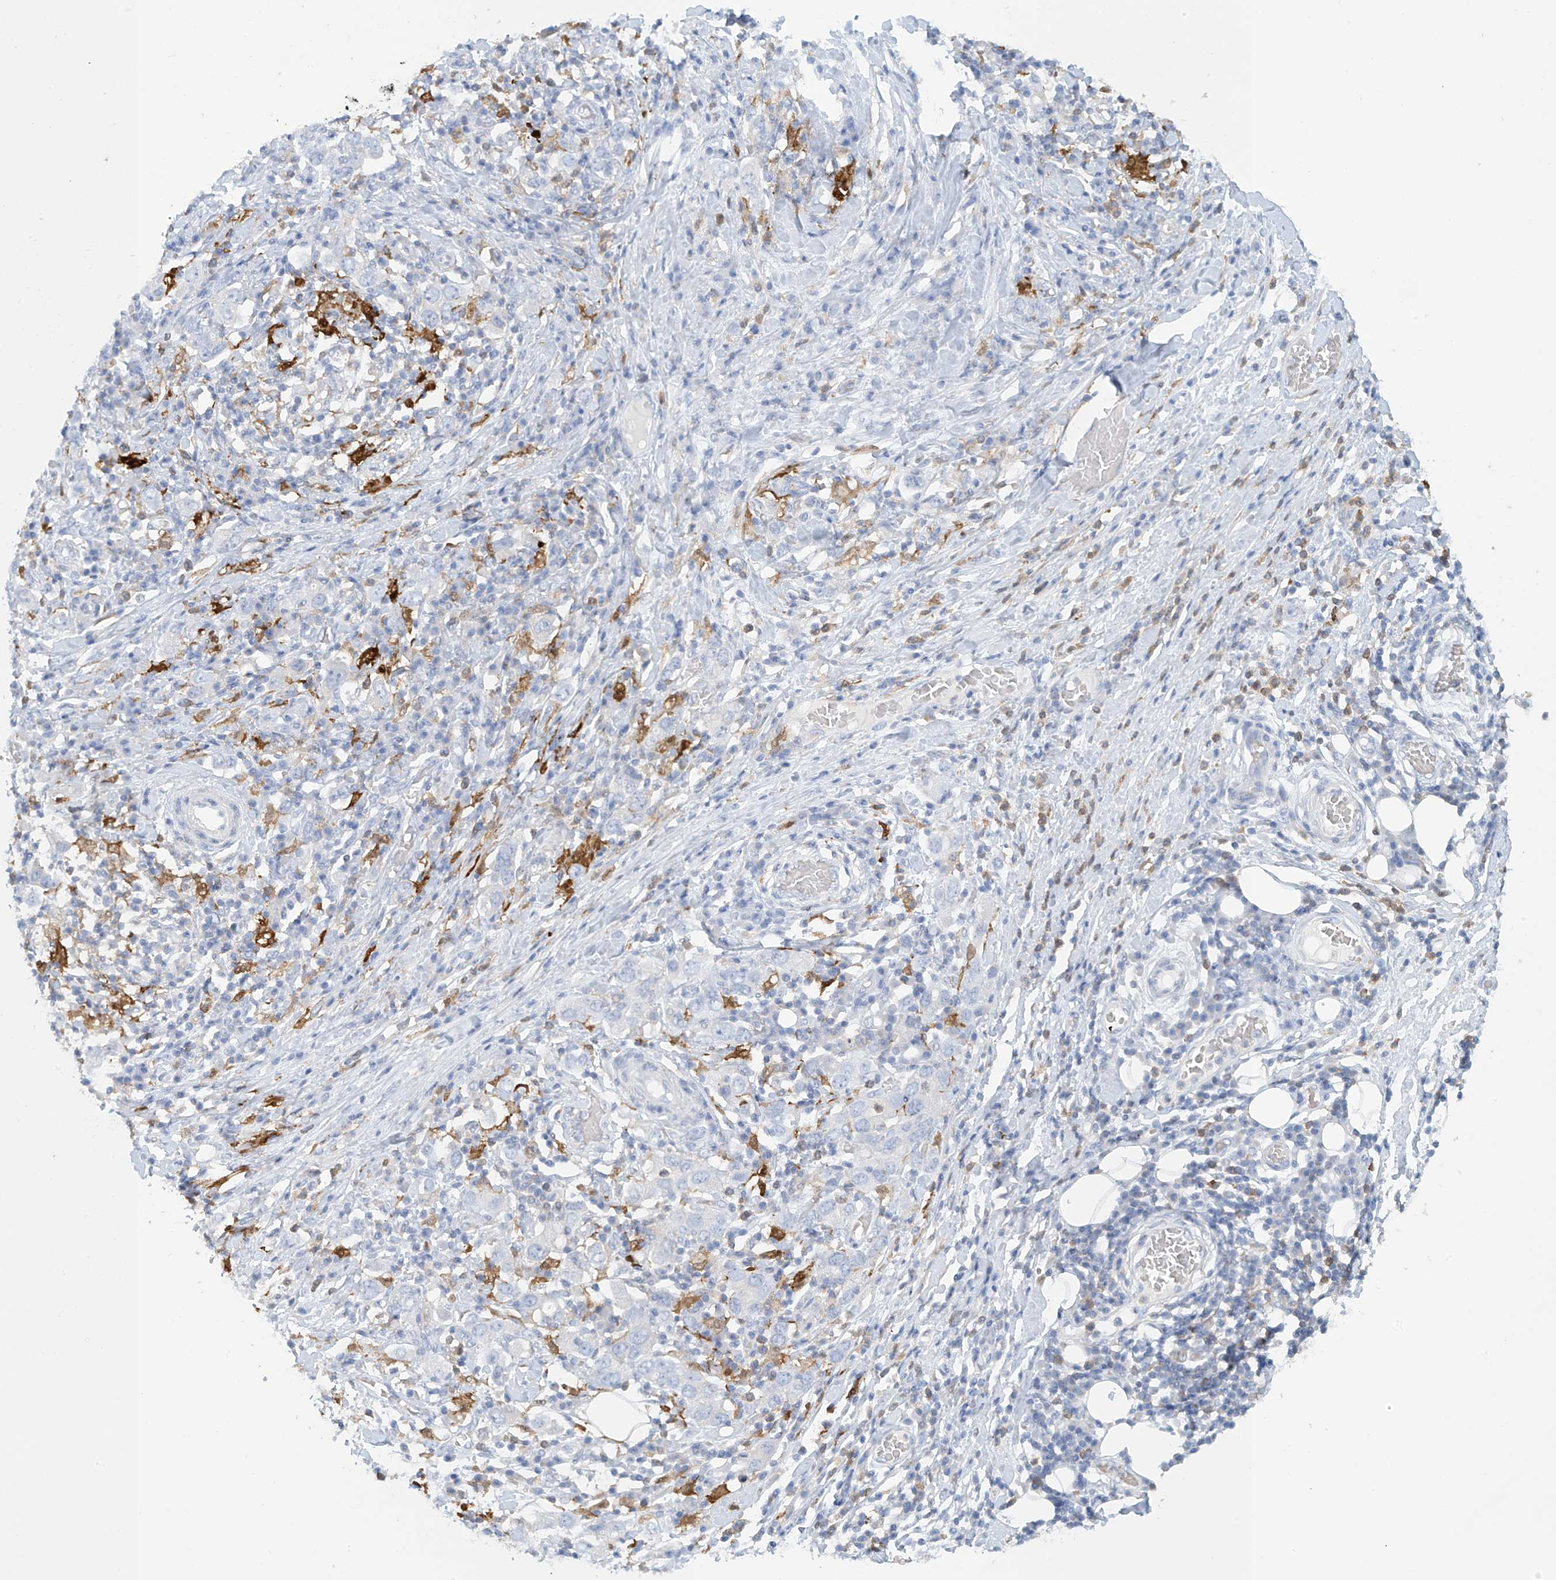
{"staining": {"intensity": "negative", "quantity": "none", "location": "none"}, "tissue": "stomach cancer", "cell_type": "Tumor cells", "image_type": "cancer", "snomed": [{"axis": "morphology", "description": "Adenocarcinoma, NOS"}, {"axis": "topography", "description": "Stomach, upper"}], "caption": "Protein analysis of stomach cancer (adenocarcinoma) shows no significant expression in tumor cells.", "gene": "TRMT2B", "patient": {"sex": "male", "age": 62}}